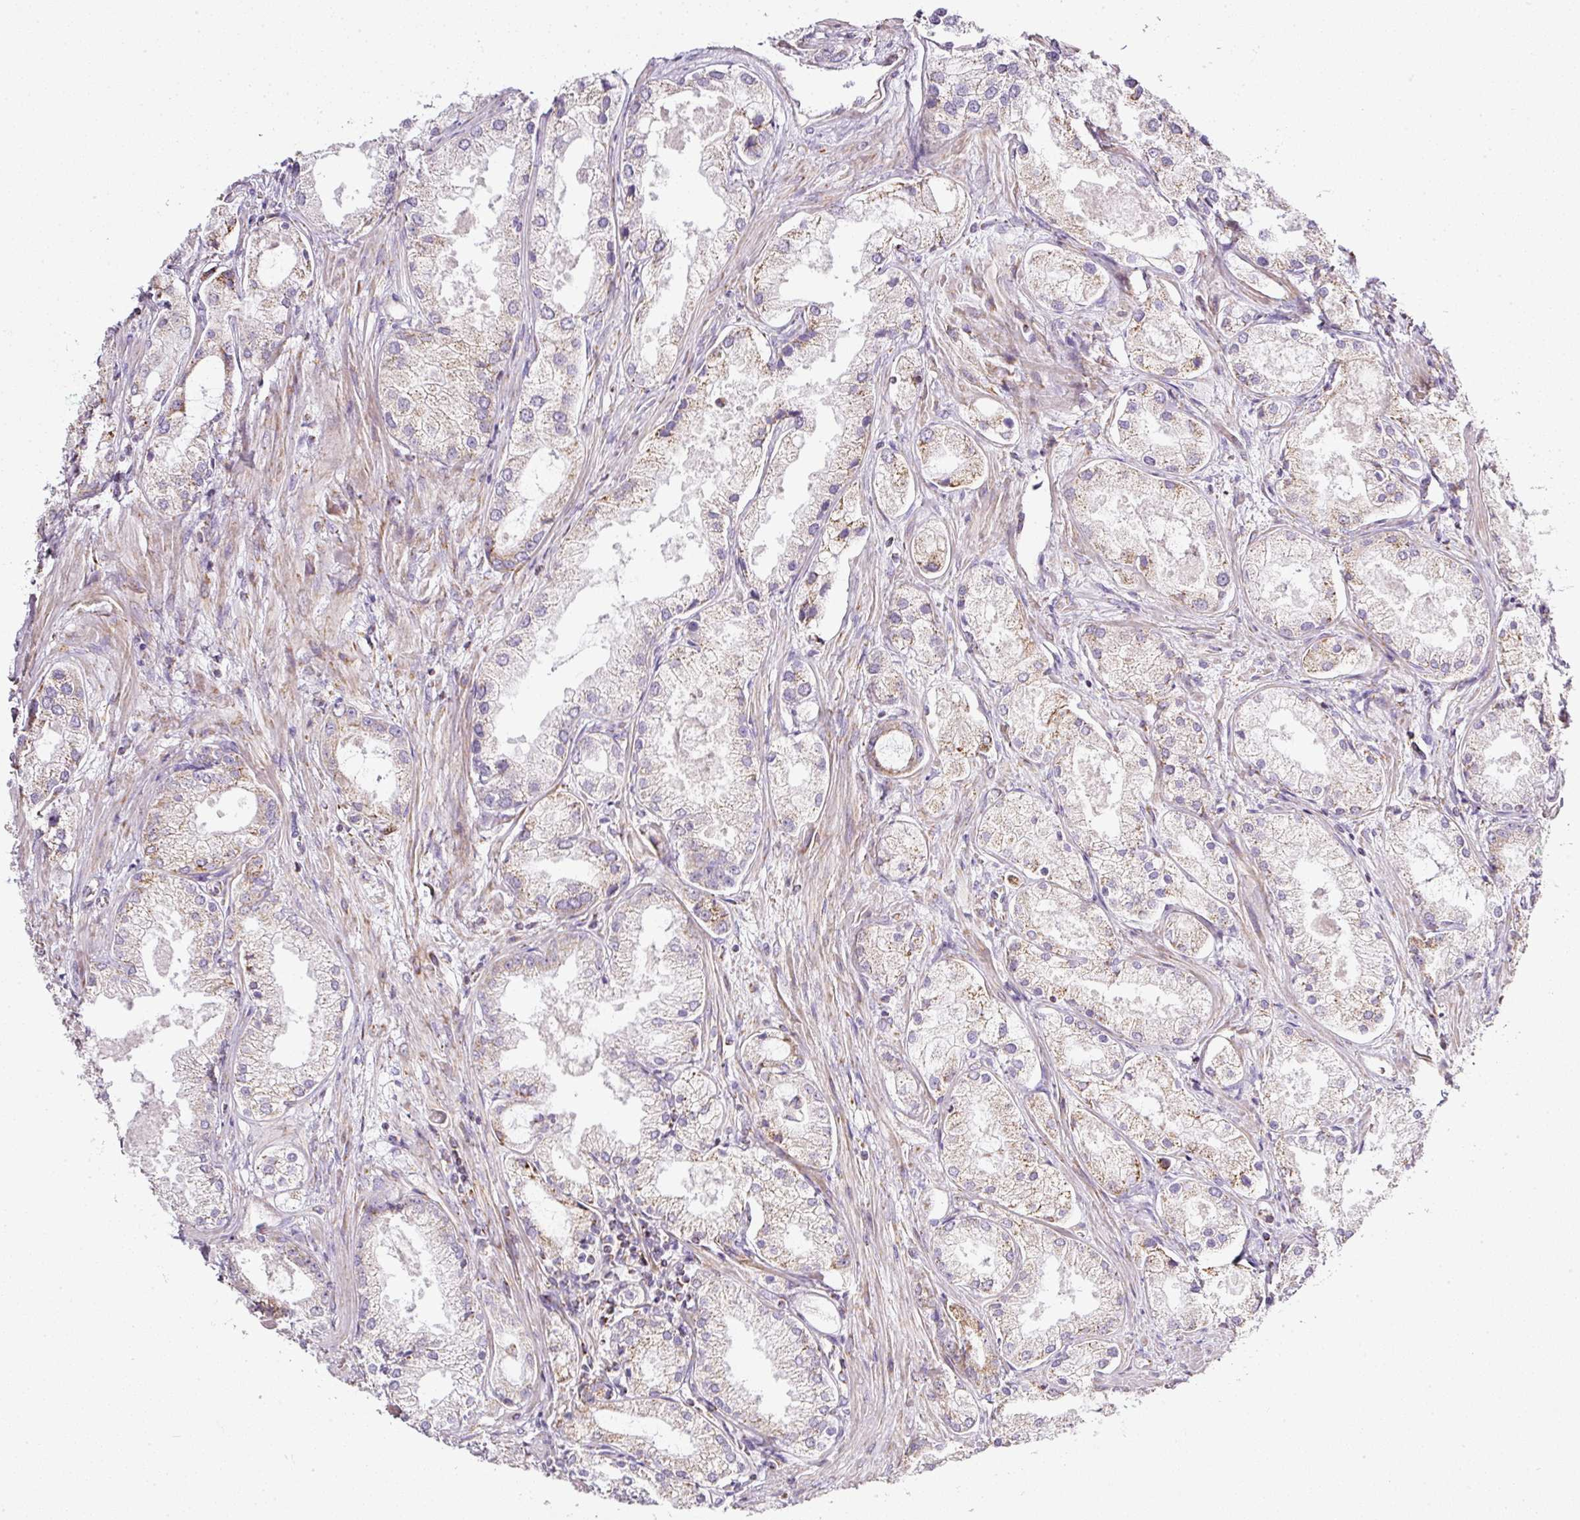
{"staining": {"intensity": "negative", "quantity": "none", "location": "none"}, "tissue": "prostate cancer", "cell_type": "Tumor cells", "image_type": "cancer", "snomed": [{"axis": "morphology", "description": "Adenocarcinoma, Low grade"}, {"axis": "topography", "description": "Prostate"}], "caption": "This is a image of IHC staining of prostate cancer, which shows no expression in tumor cells. The staining was performed using DAB to visualize the protein expression in brown, while the nuclei were stained in blue with hematoxylin (Magnification: 20x).", "gene": "SDHA", "patient": {"sex": "male", "age": 68}}